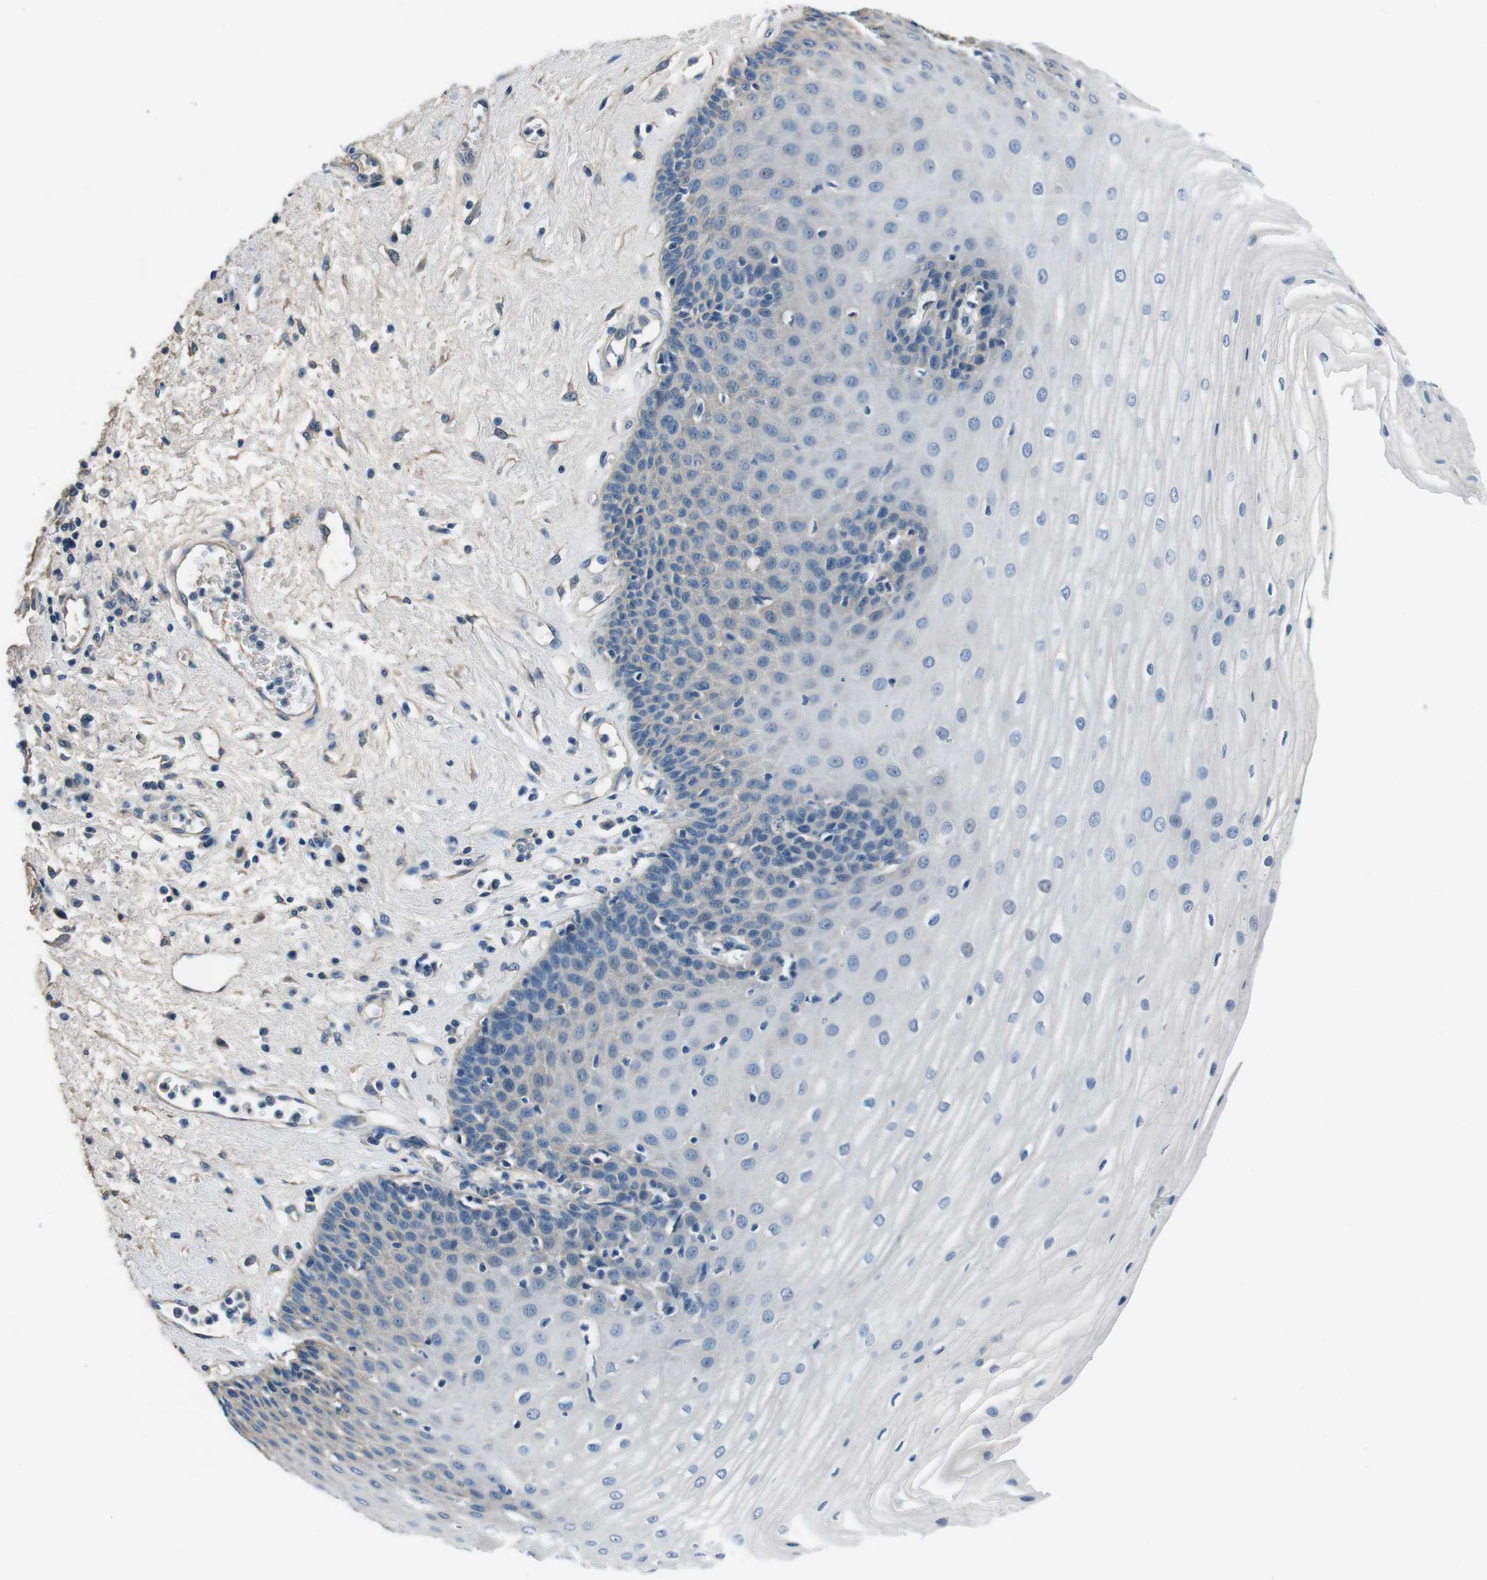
{"staining": {"intensity": "weak", "quantity": "<25%", "location": "cytoplasmic/membranous"}, "tissue": "esophagus", "cell_type": "Squamous epithelial cells", "image_type": "normal", "snomed": [{"axis": "morphology", "description": "Normal tissue, NOS"}, {"axis": "morphology", "description": "Squamous cell carcinoma, NOS"}, {"axis": "topography", "description": "Esophagus"}], "caption": "This is a histopathology image of immunohistochemistry (IHC) staining of unremarkable esophagus, which shows no positivity in squamous epithelial cells.", "gene": "CASQ1", "patient": {"sex": "male", "age": 65}}